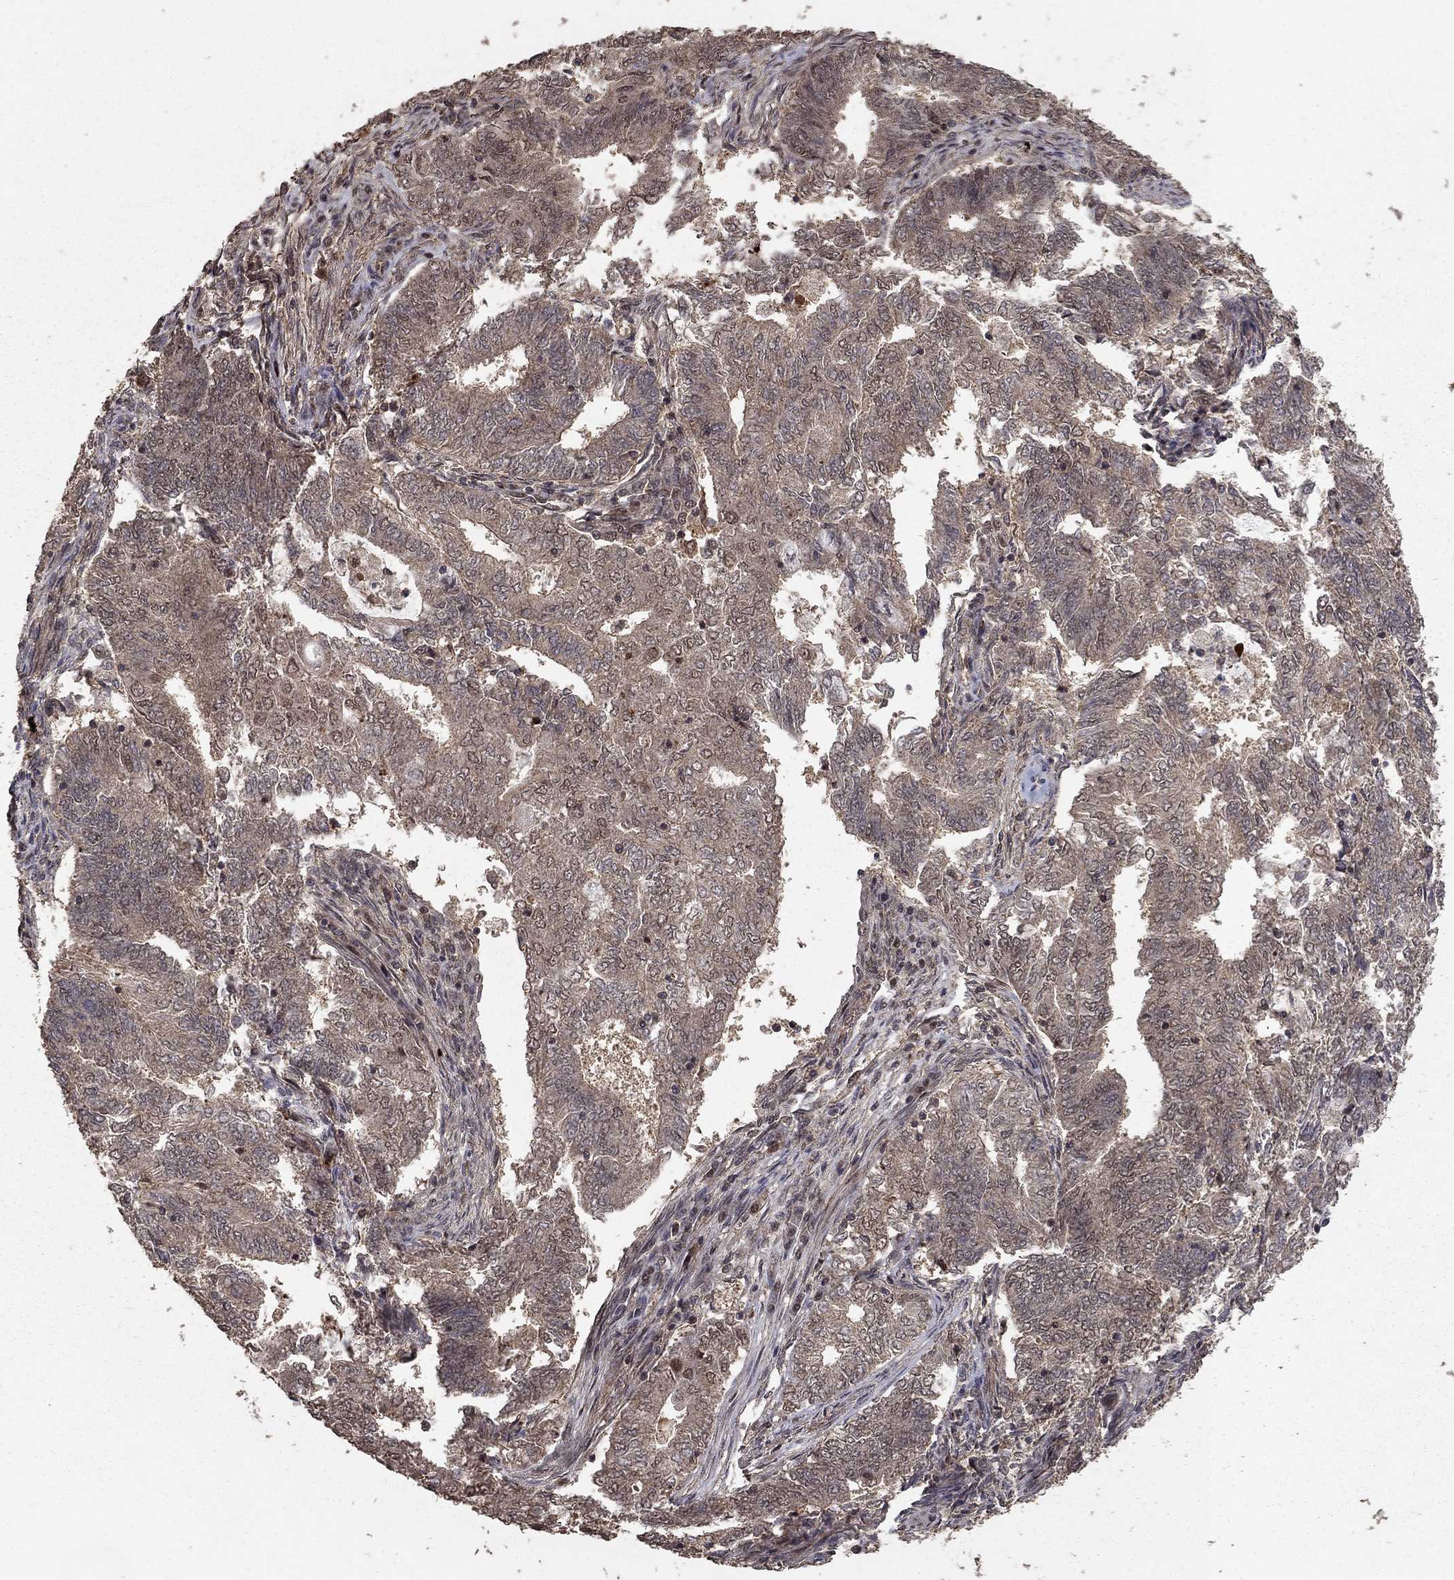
{"staining": {"intensity": "weak", "quantity": "25%-75%", "location": "cytoplasmic/membranous"}, "tissue": "endometrial cancer", "cell_type": "Tumor cells", "image_type": "cancer", "snomed": [{"axis": "morphology", "description": "Adenocarcinoma, NOS"}, {"axis": "topography", "description": "Endometrium"}], "caption": "Adenocarcinoma (endometrial) stained for a protein (brown) exhibits weak cytoplasmic/membranous positive staining in approximately 25%-75% of tumor cells.", "gene": "PRDM1", "patient": {"sex": "female", "age": 62}}